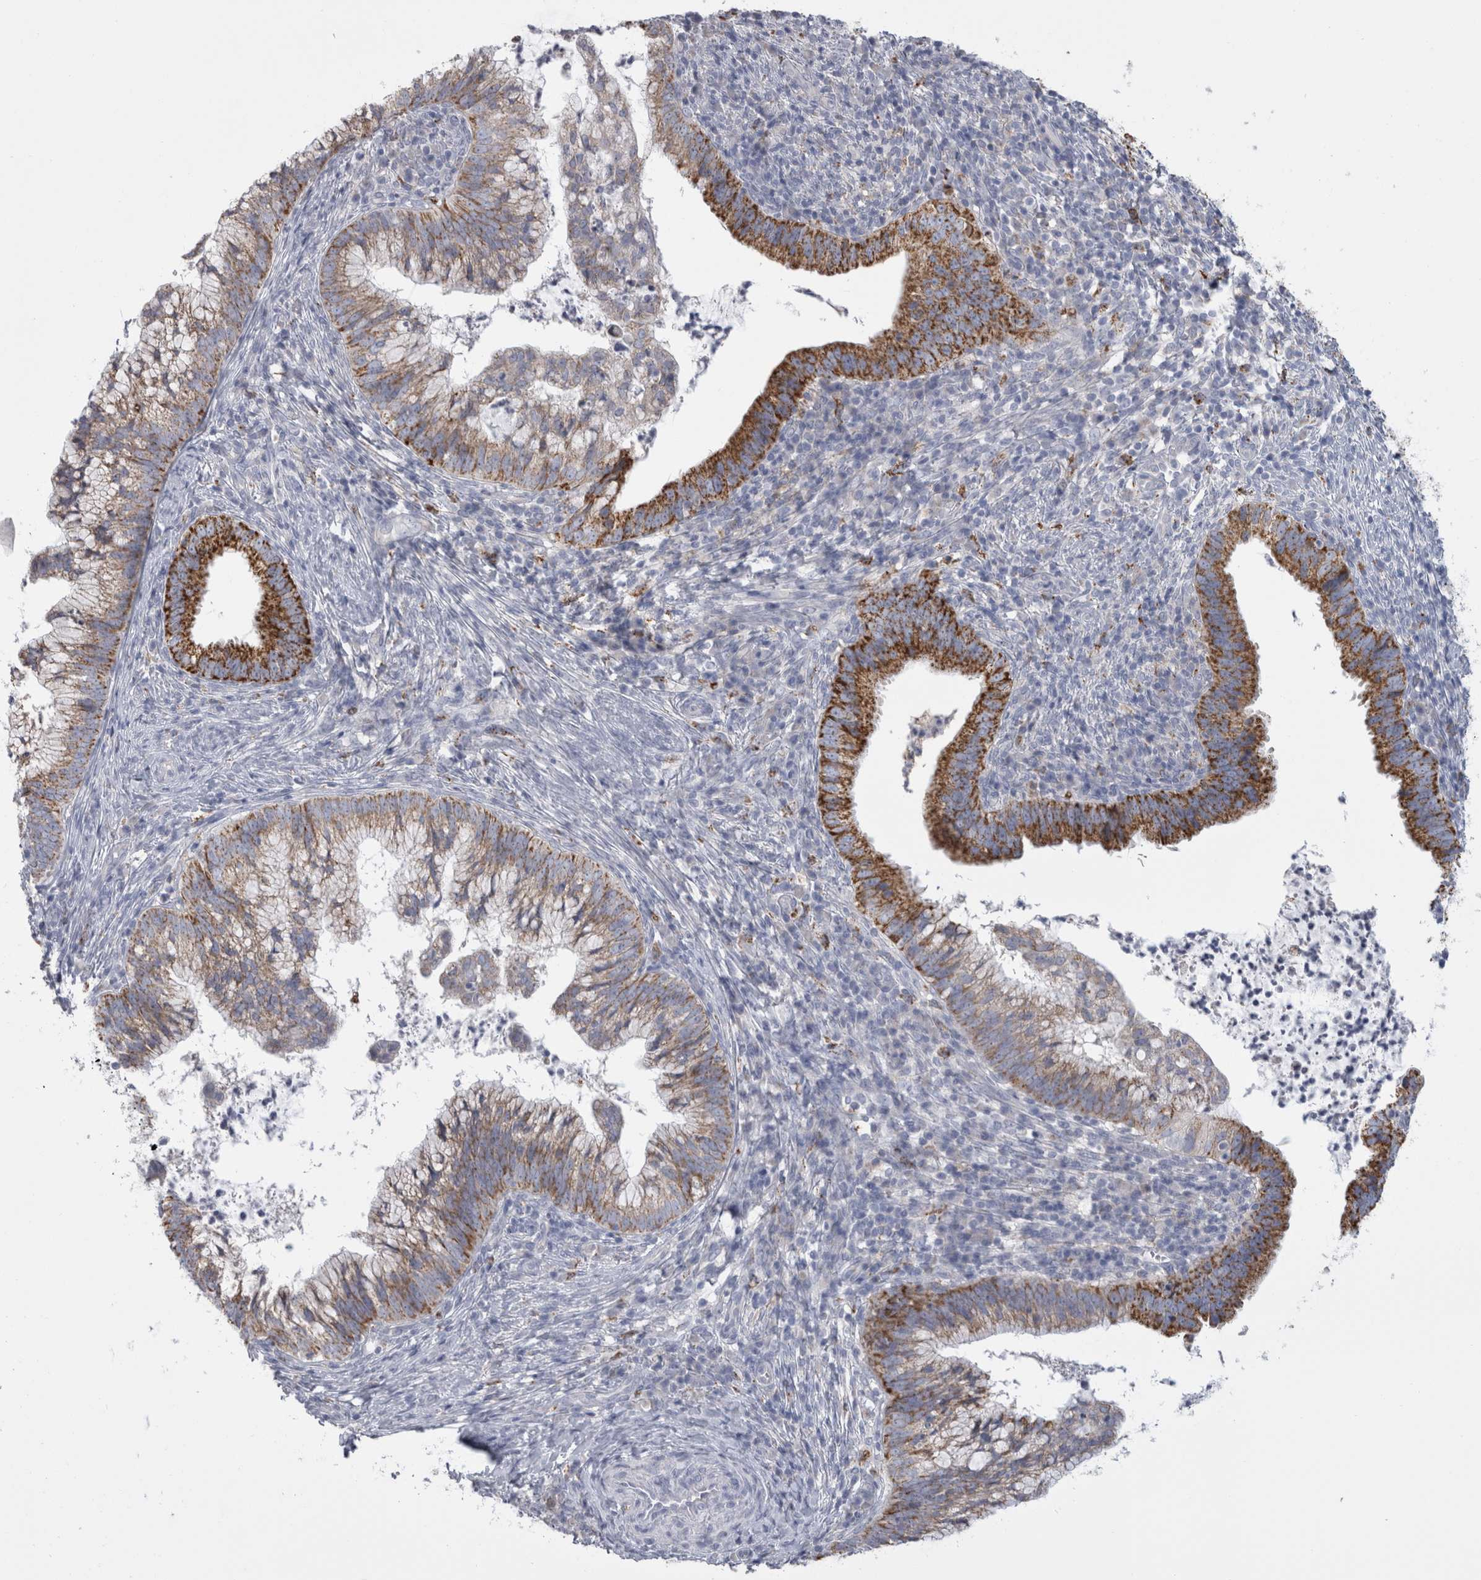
{"staining": {"intensity": "moderate", "quantity": ">75%", "location": "cytoplasmic/membranous"}, "tissue": "cervical cancer", "cell_type": "Tumor cells", "image_type": "cancer", "snomed": [{"axis": "morphology", "description": "Adenocarcinoma, NOS"}, {"axis": "topography", "description": "Cervix"}], "caption": "Adenocarcinoma (cervical) stained for a protein displays moderate cytoplasmic/membranous positivity in tumor cells. The protein of interest is stained brown, and the nuclei are stained in blue (DAB IHC with brightfield microscopy, high magnification).", "gene": "GATM", "patient": {"sex": "female", "age": 36}}